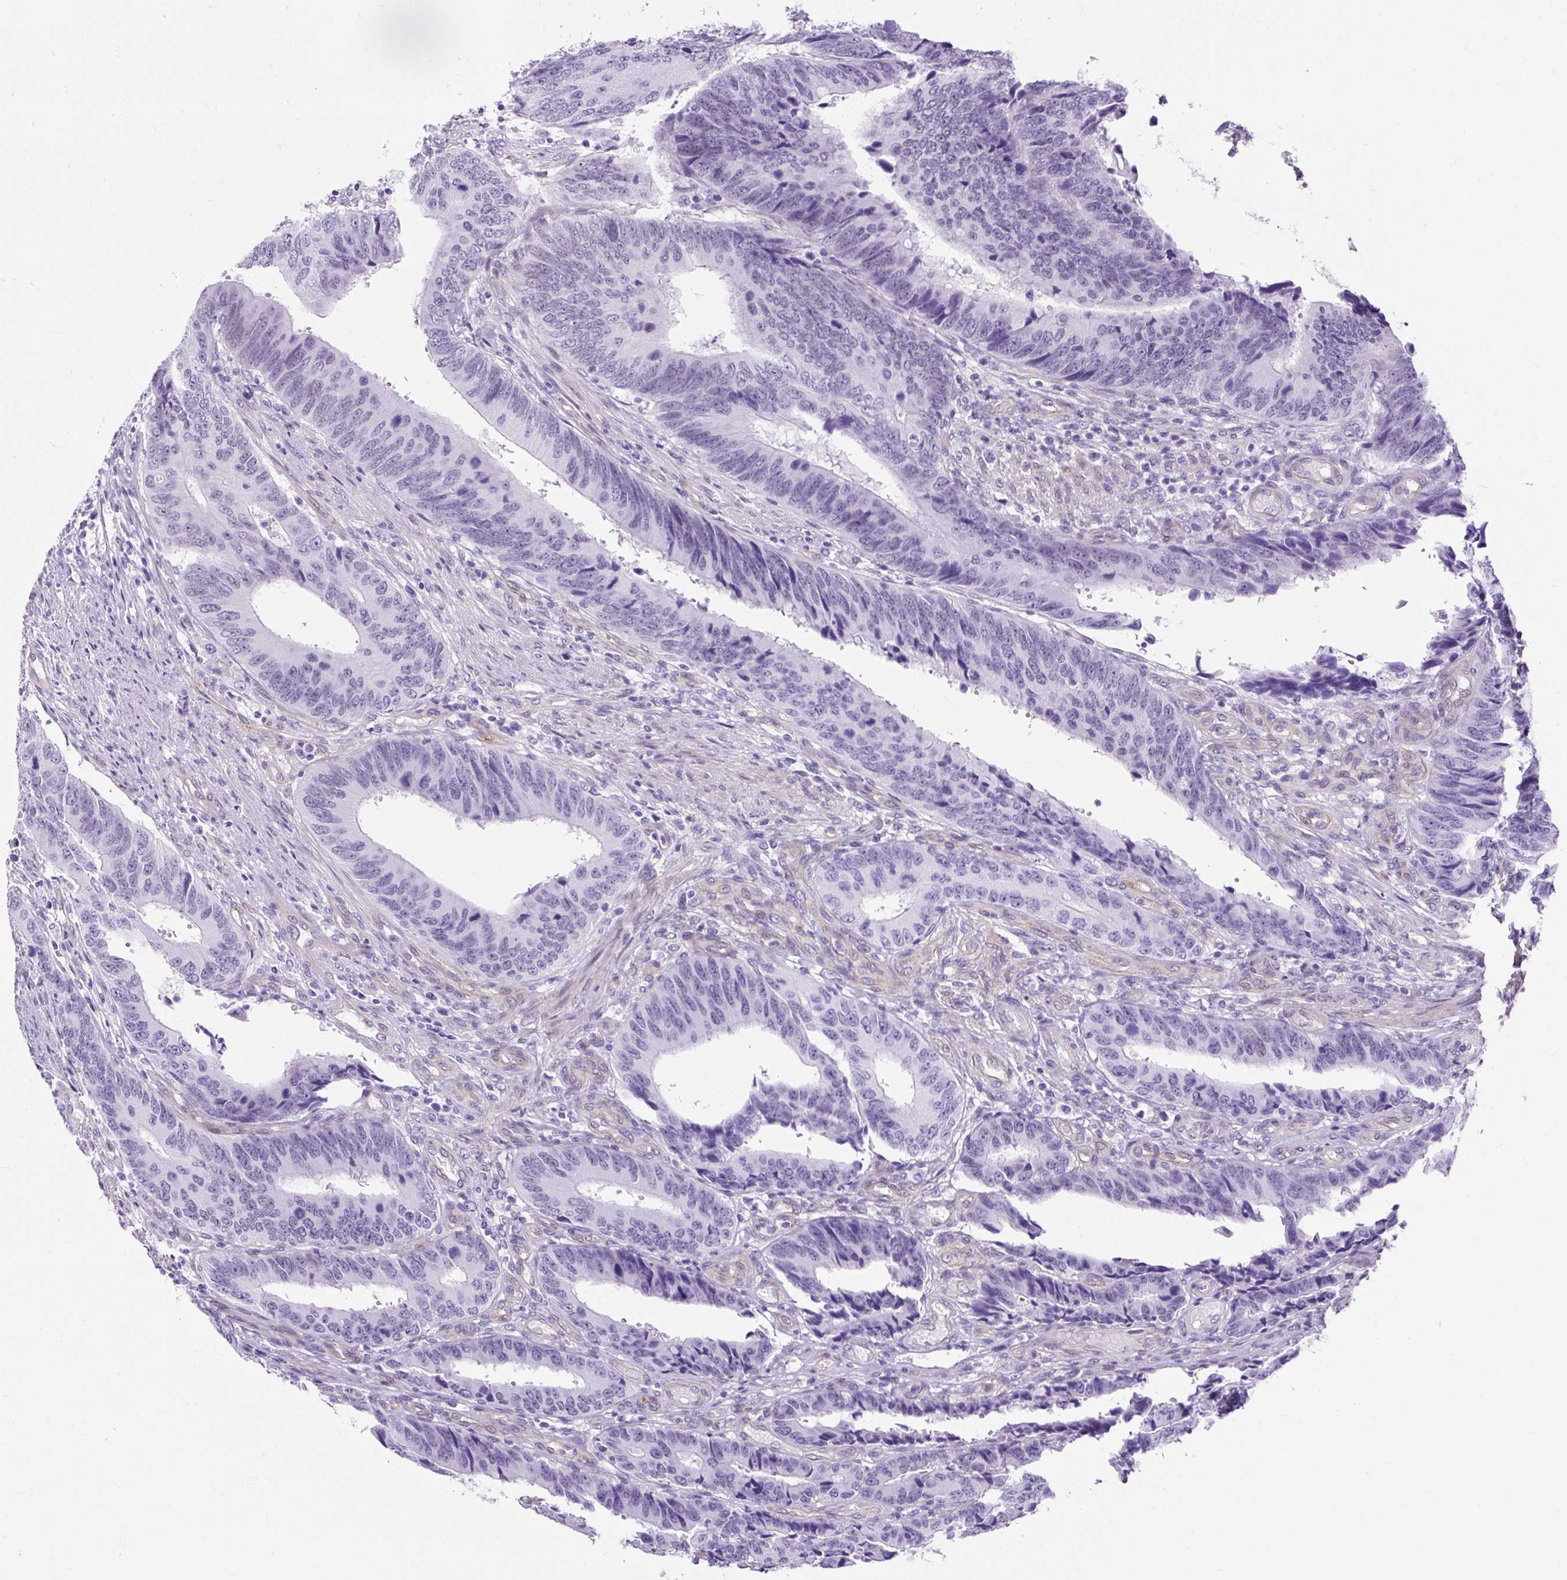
{"staining": {"intensity": "negative", "quantity": "none", "location": "none"}, "tissue": "colorectal cancer", "cell_type": "Tumor cells", "image_type": "cancer", "snomed": [{"axis": "morphology", "description": "Adenocarcinoma, NOS"}, {"axis": "topography", "description": "Colon"}], "caption": "Colorectal cancer was stained to show a protein in brown. There is no significant positivity in tumor cells. (Stains: DAB (3,3'-diaminobenzidine) IHC with hematoxylin counter stain, Microscopy: brightfield microscopy at high magnification).", "gene": "KRT12", "patient": {"sex": "male", "age": 87}}